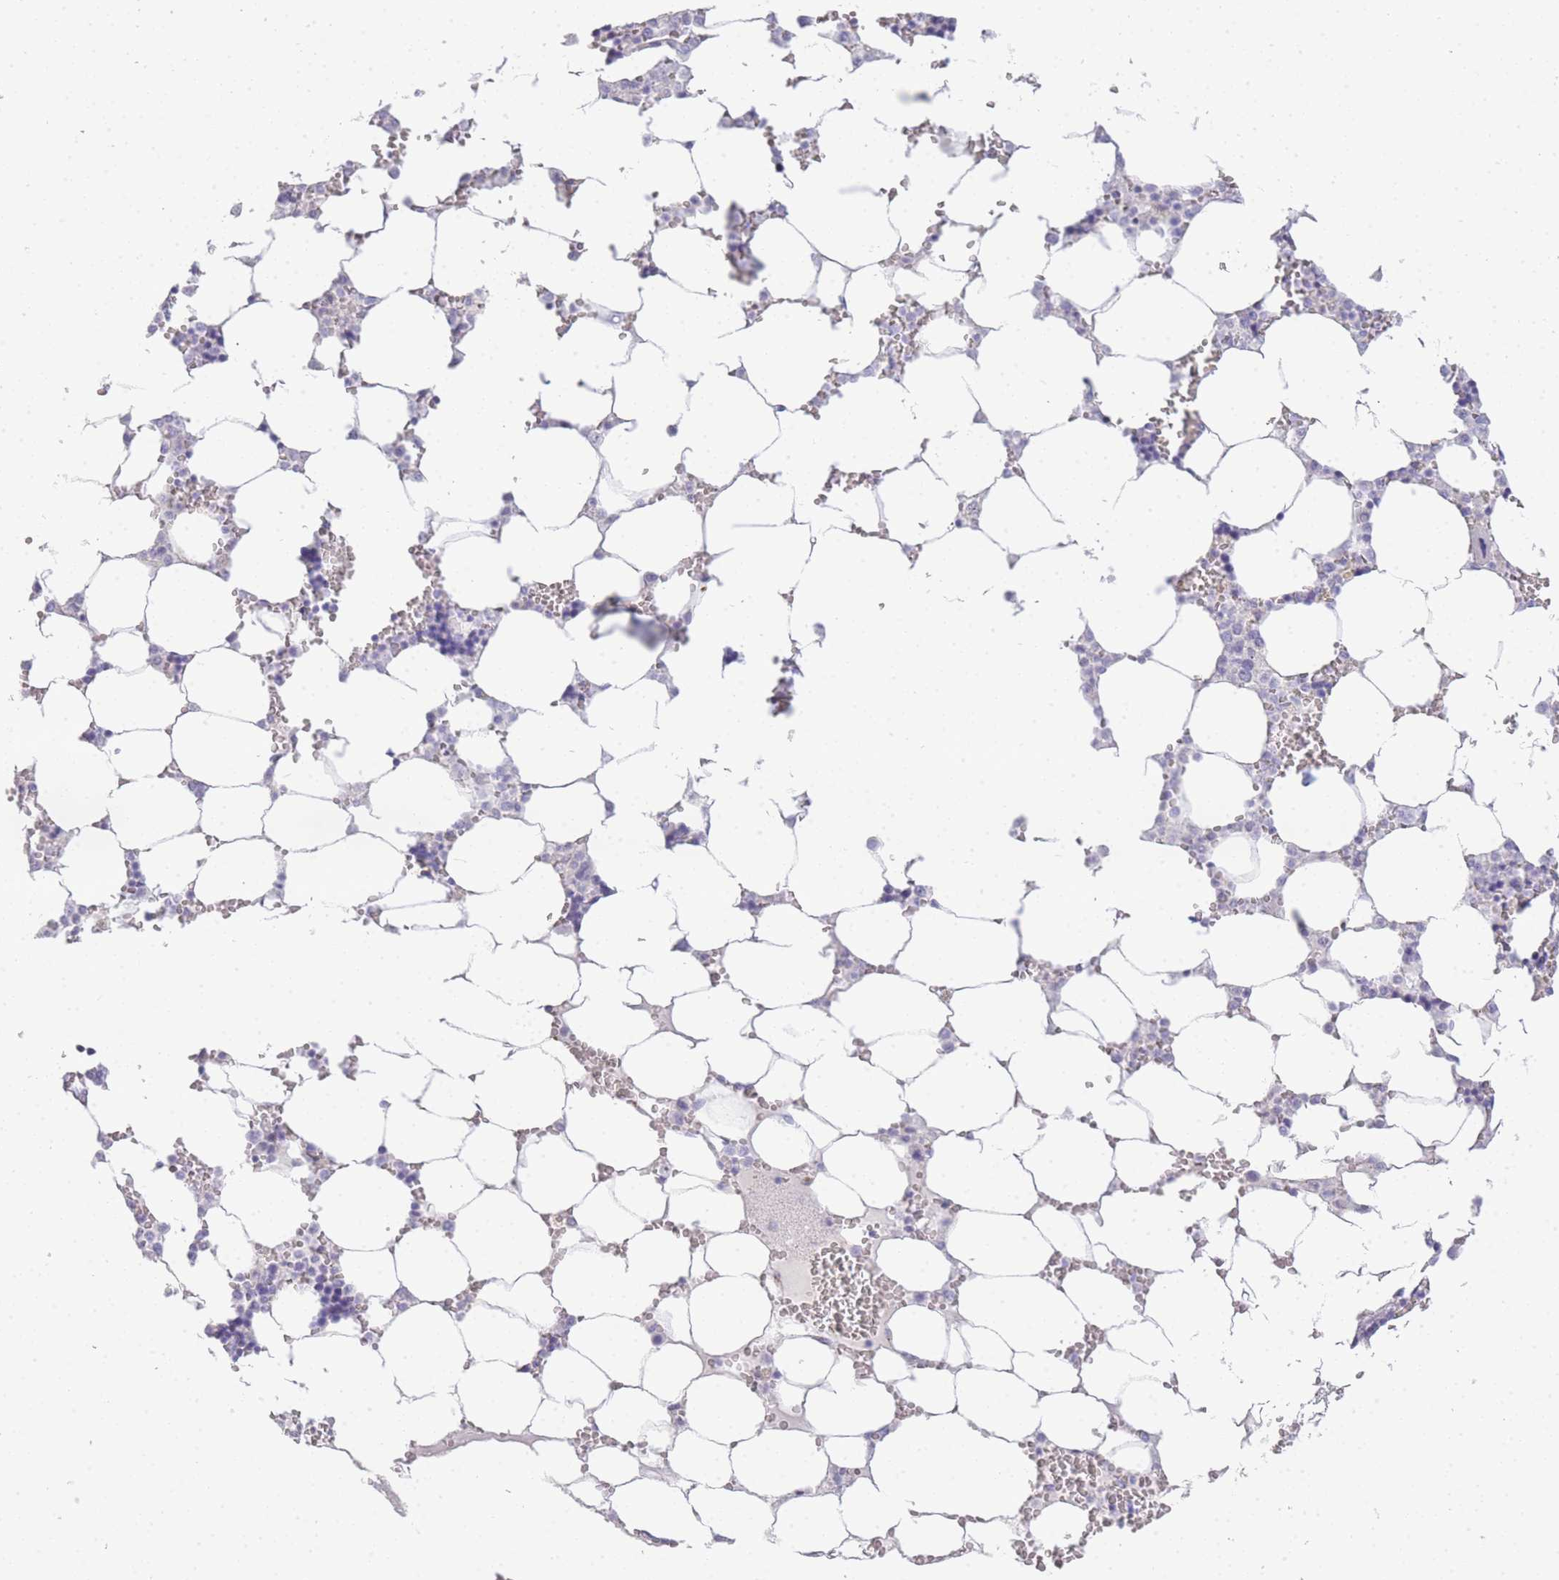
{"staining": {"intensity": "negative", "quantity": "none", "location": "none"}, "tissue": "bone marrow", "cell_type": "Hematopoietic cells", "image_type": "normal", "snomed": [{"axis": "morphology", "description": "Normal tissue, NOS"}, {"axis": "topography", "description": "Bone marrow"}], "caption": "This is an immunohistochemistry photomicrograph of unremarkable human bone marrow. There is no expression in hematopoietic cells.", "gene": "RHO", "patient": {"sex": "male", "age": 64}}